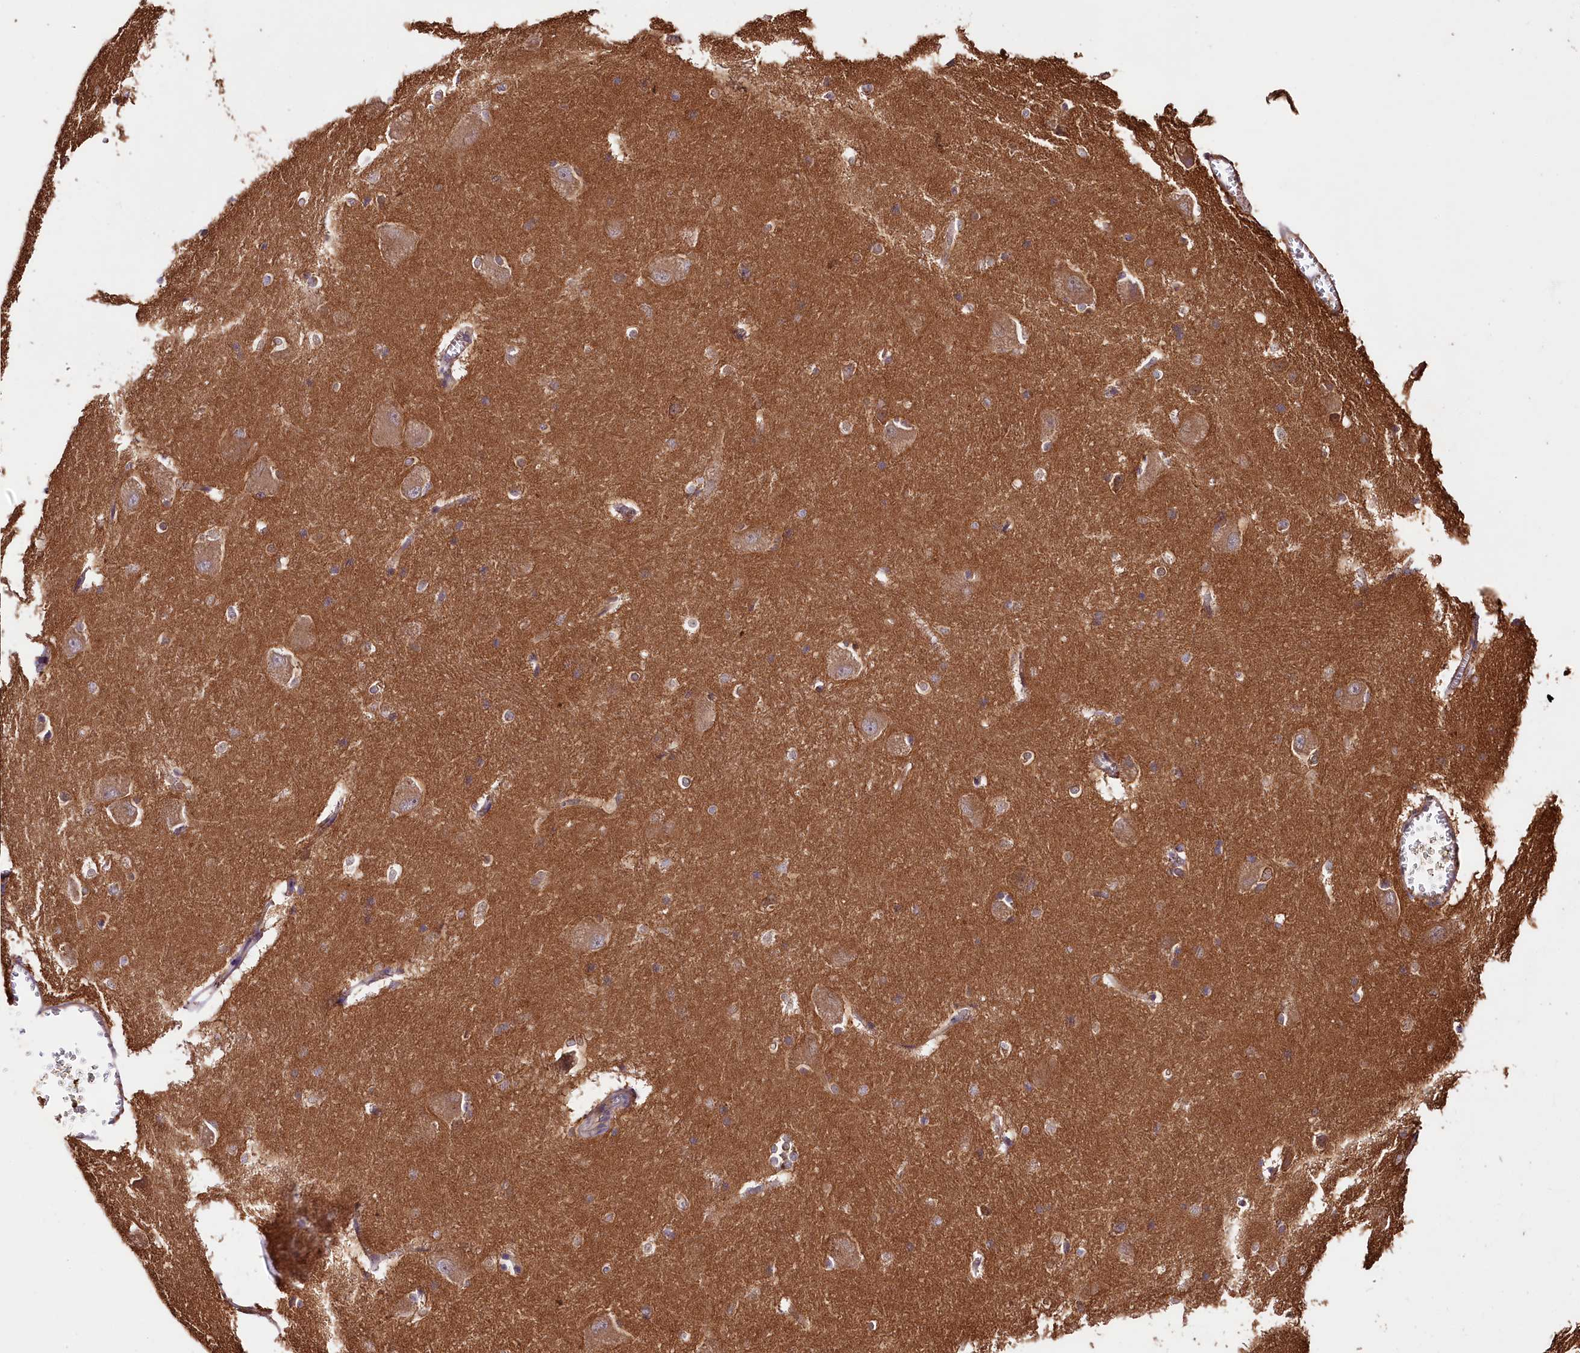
{"staining": {"intensity": "moderate", "quantity": "<25%", "location": "cytoplasmic/membranous"}, "tissue": "caudate", "cell_type": "Glial cells", "image_type": "normal", "snomed": [{"axis": "morphology", "description": "Normal tissue, NOS"}, {"axis": "topography", "description": "Lateral ventricle wall"}], "caption": "Normal caudate reveals moderate cytoplasmic/membranous staining in about <25% of glial cells, visualized by immunohistochemistry. (Stains: DAB (3,3'-diaminobenzidine) in brown, nuclei in blue, Microscopy: brightfield microscopy at high magnification).", "gene": "CEP295", "patient": {"sex": "male", "age": 37}}